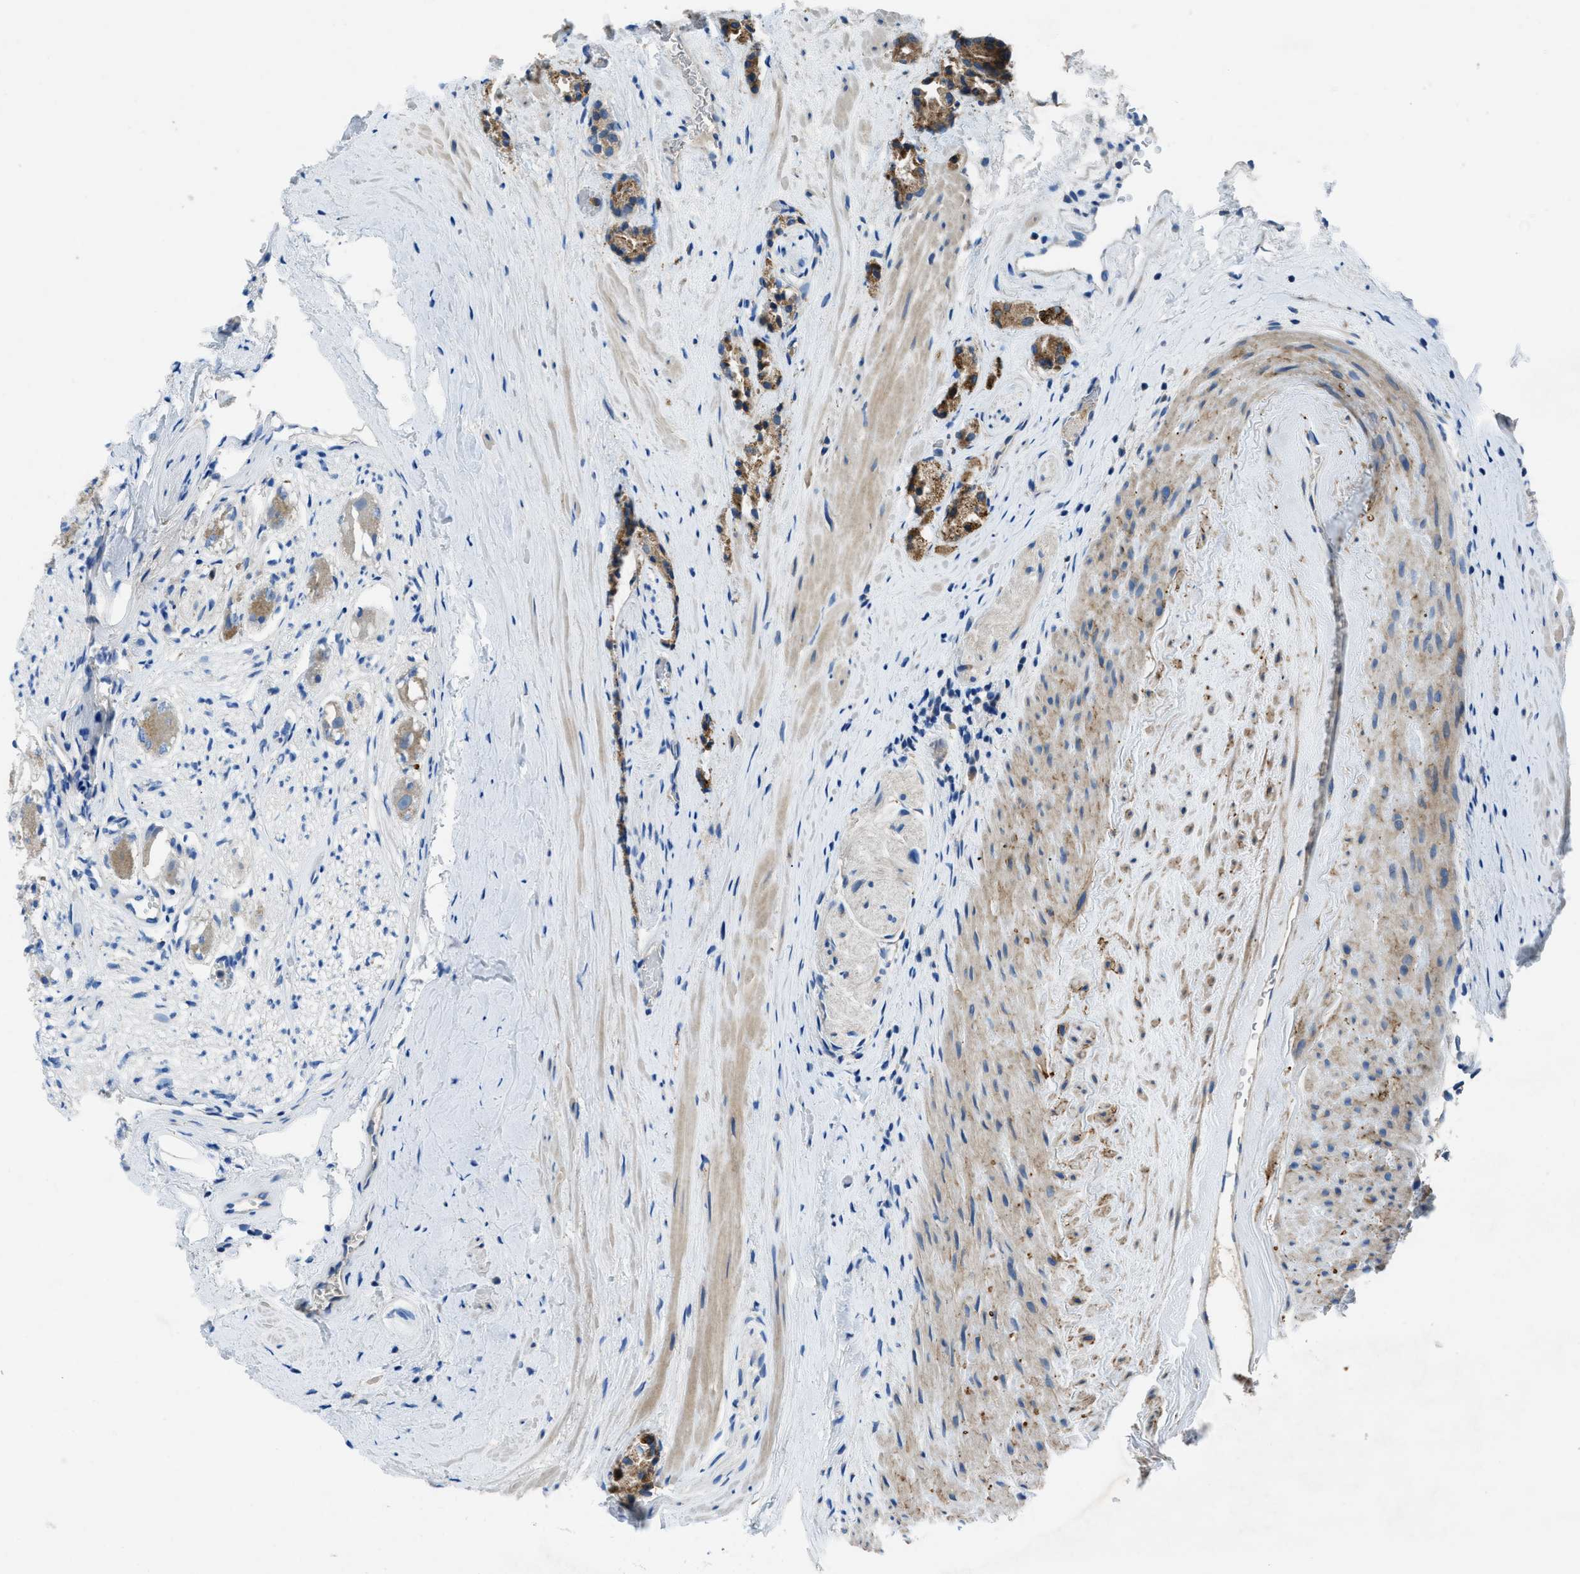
{"staining": {"intensity": "strong", "quantity": "25%-75%", "location": "cytoplasmic/membranous"}, "tissue": "prostate cancer", "cell_type": "Tumor cells", "image_type": "cancer", "snomed": [{"axis": "morphology", "description": "Adenocarcinoma, High grade"}, {"axis": "topography", "description": "Prostate"}], "caption": "A brown stain highlights strong cytoplasmic/membranous positivity of a protein in adenocarcinoma (high-grade) (prostate) tumor cells. Using DAB (3,3'-diaminobenzidine) (brown) and hematoxylin (blue) stains, captured at high magnification using brightfield microscopy.", "gene": "MAP3K20", "patient": {"sex": "male", "age": 64}}